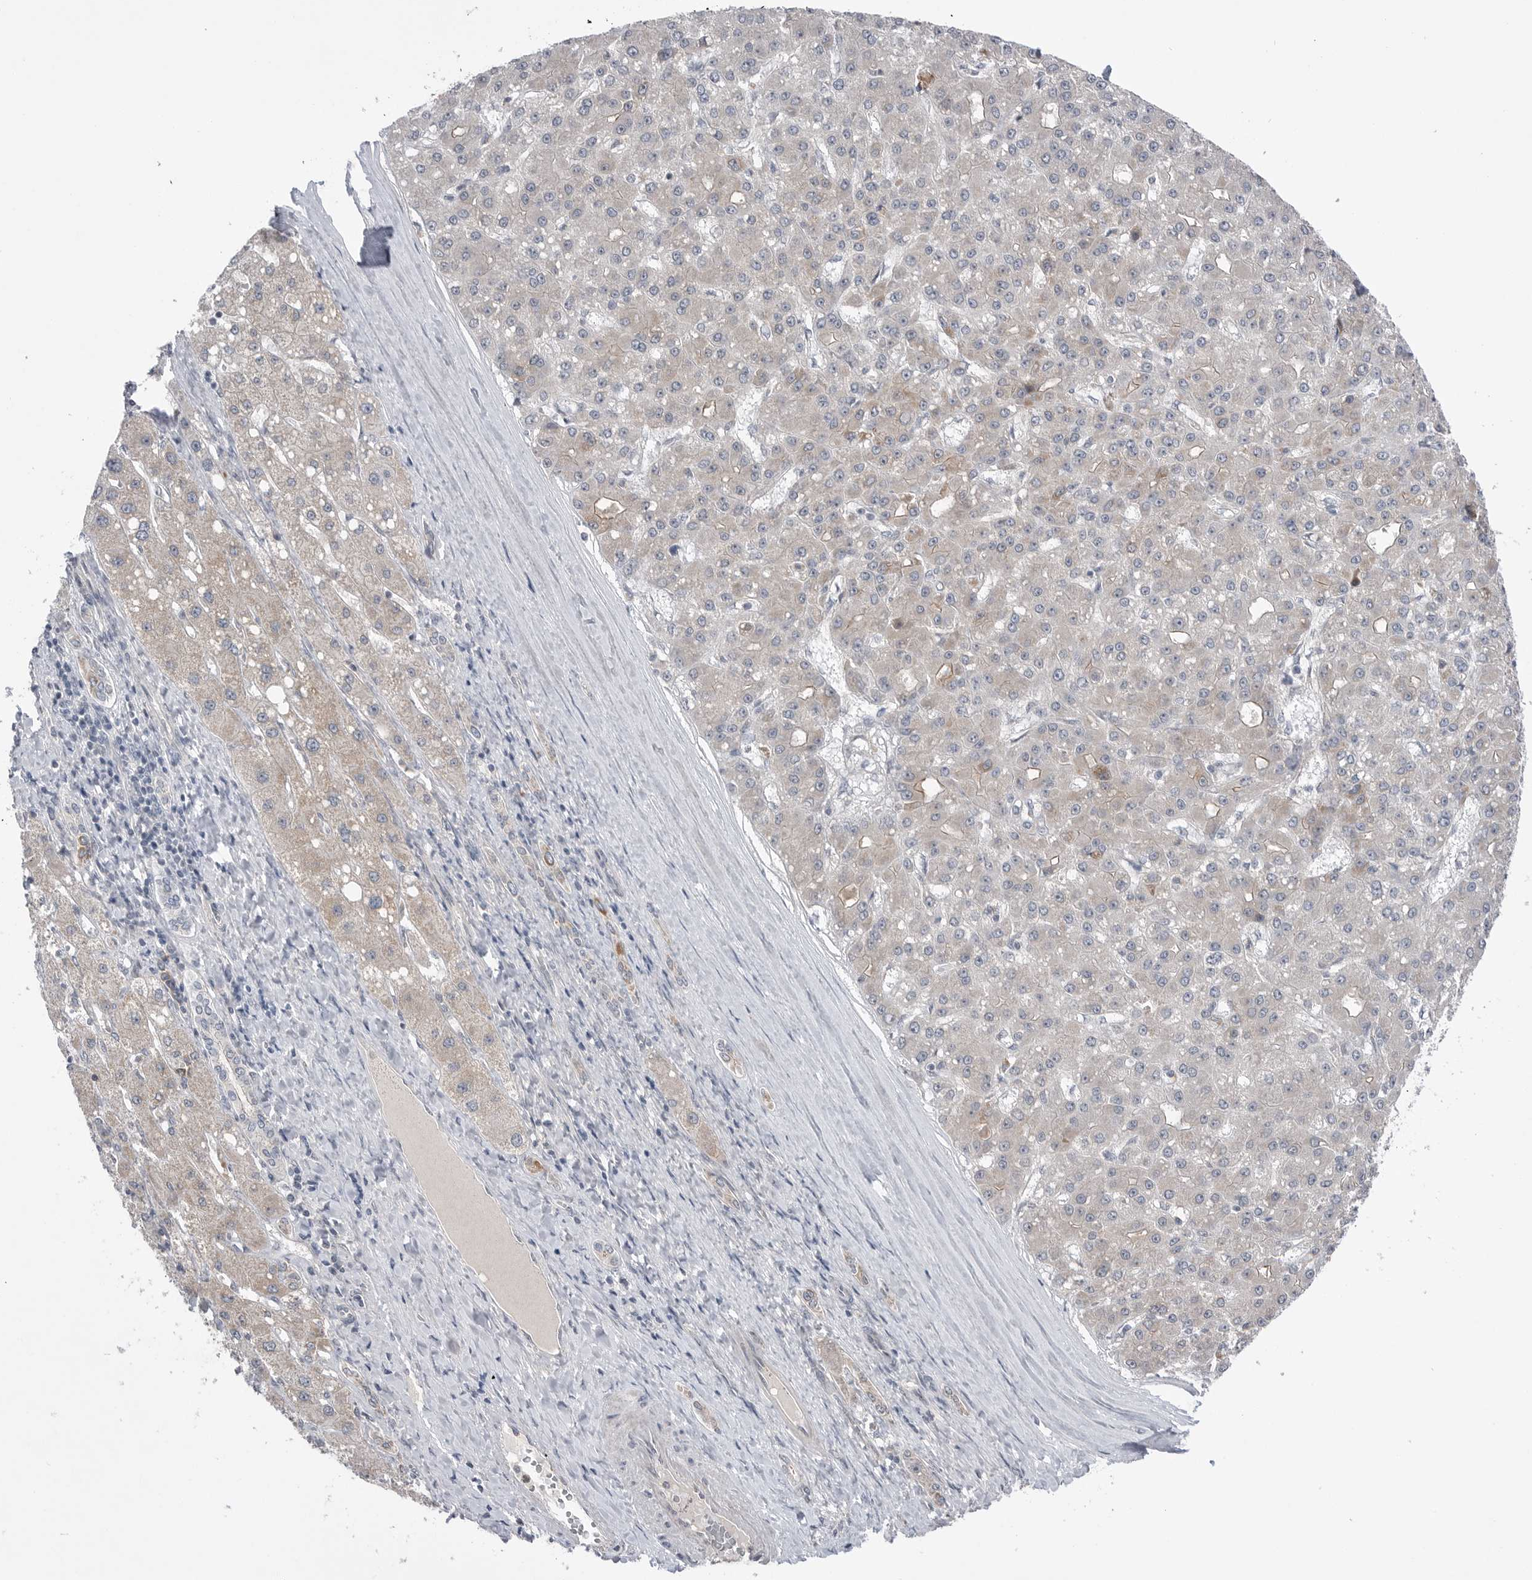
{"staining": {"intensity": "weak", "quantity": "<25%", "location": "cytoplasmic/membranous"}, "tissue": "liver cancer", "cell_type": "Tumor cells", "image_type": "cancer", "snomed": [{"axis": "morphology", "description": "Carcinoma, Hepatocellular, NOS"}, {"axis": "topography", "description": "Liver"}], "caption": "High magnification brightfield microscopy of liver cancer (hepatocellular carcinoma) stained with DAB (brown) and counterstained with hematoxylin (blue): tumor cells show no significant expression.", "gene": "NTAQ1", "patient": {"sex": "male", "age": 67}}